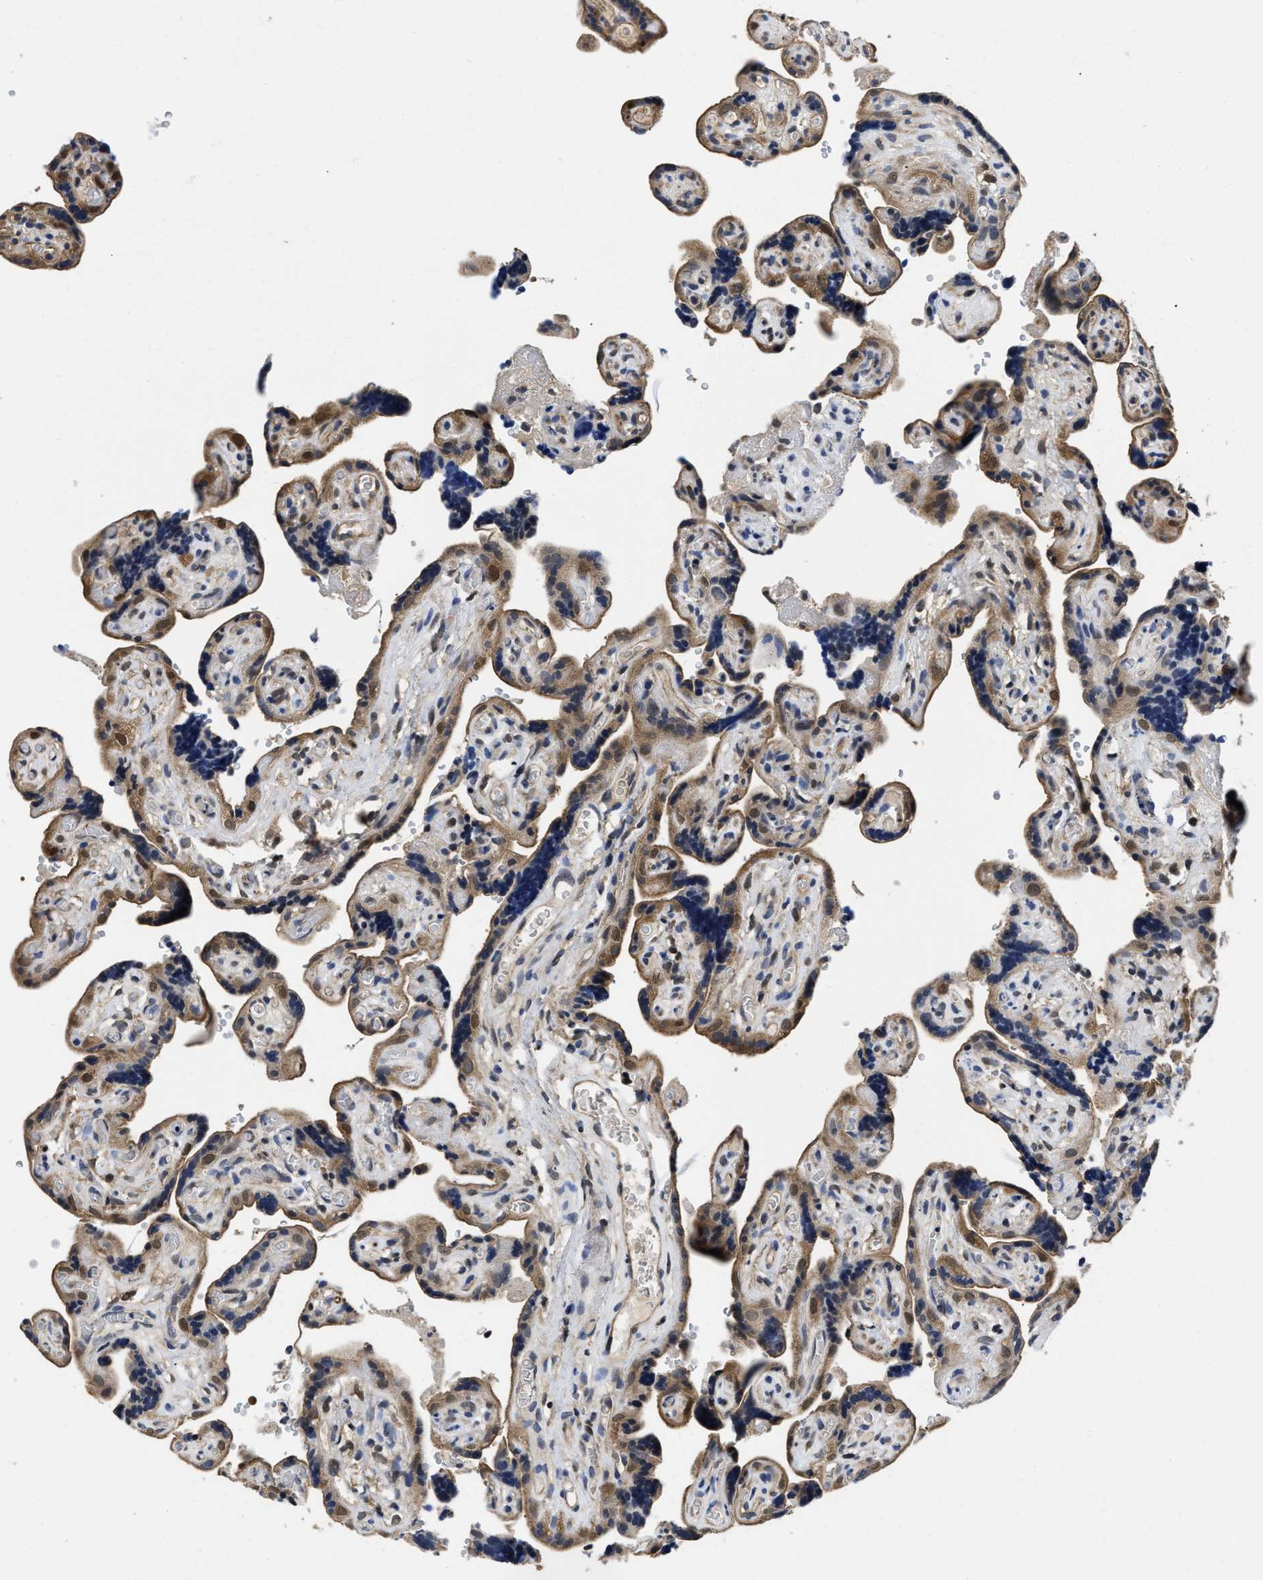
{"staining": {"intensity": "moderate", "quantity": ">75%", "location": "cytoplasmic/membranous,nuclear"}, "tissue": "placenta", "cell_type": "Decidual cells", "image_type": "normal", "snomed": [{"axis": "morphology", "description": "Normal tissue, NOS"}, {"axis": "topography", "description": "Placenta"}], "caption": "Immunohistochemistry (IHC) staining of normal placenta, which reveals medium levels of moderate cytoplasmic/membranous,nuclear expression in about >75% of decidual cells indicating moderate cytoplasmic/membranous,nuclear protein expression. The staining was performed using DAB (brown) for protein detection and nuclei were counterstained in hematoxylin (blue).", "gene": "MCOLN2", "patient": {"sex": "female", "age": 30}}